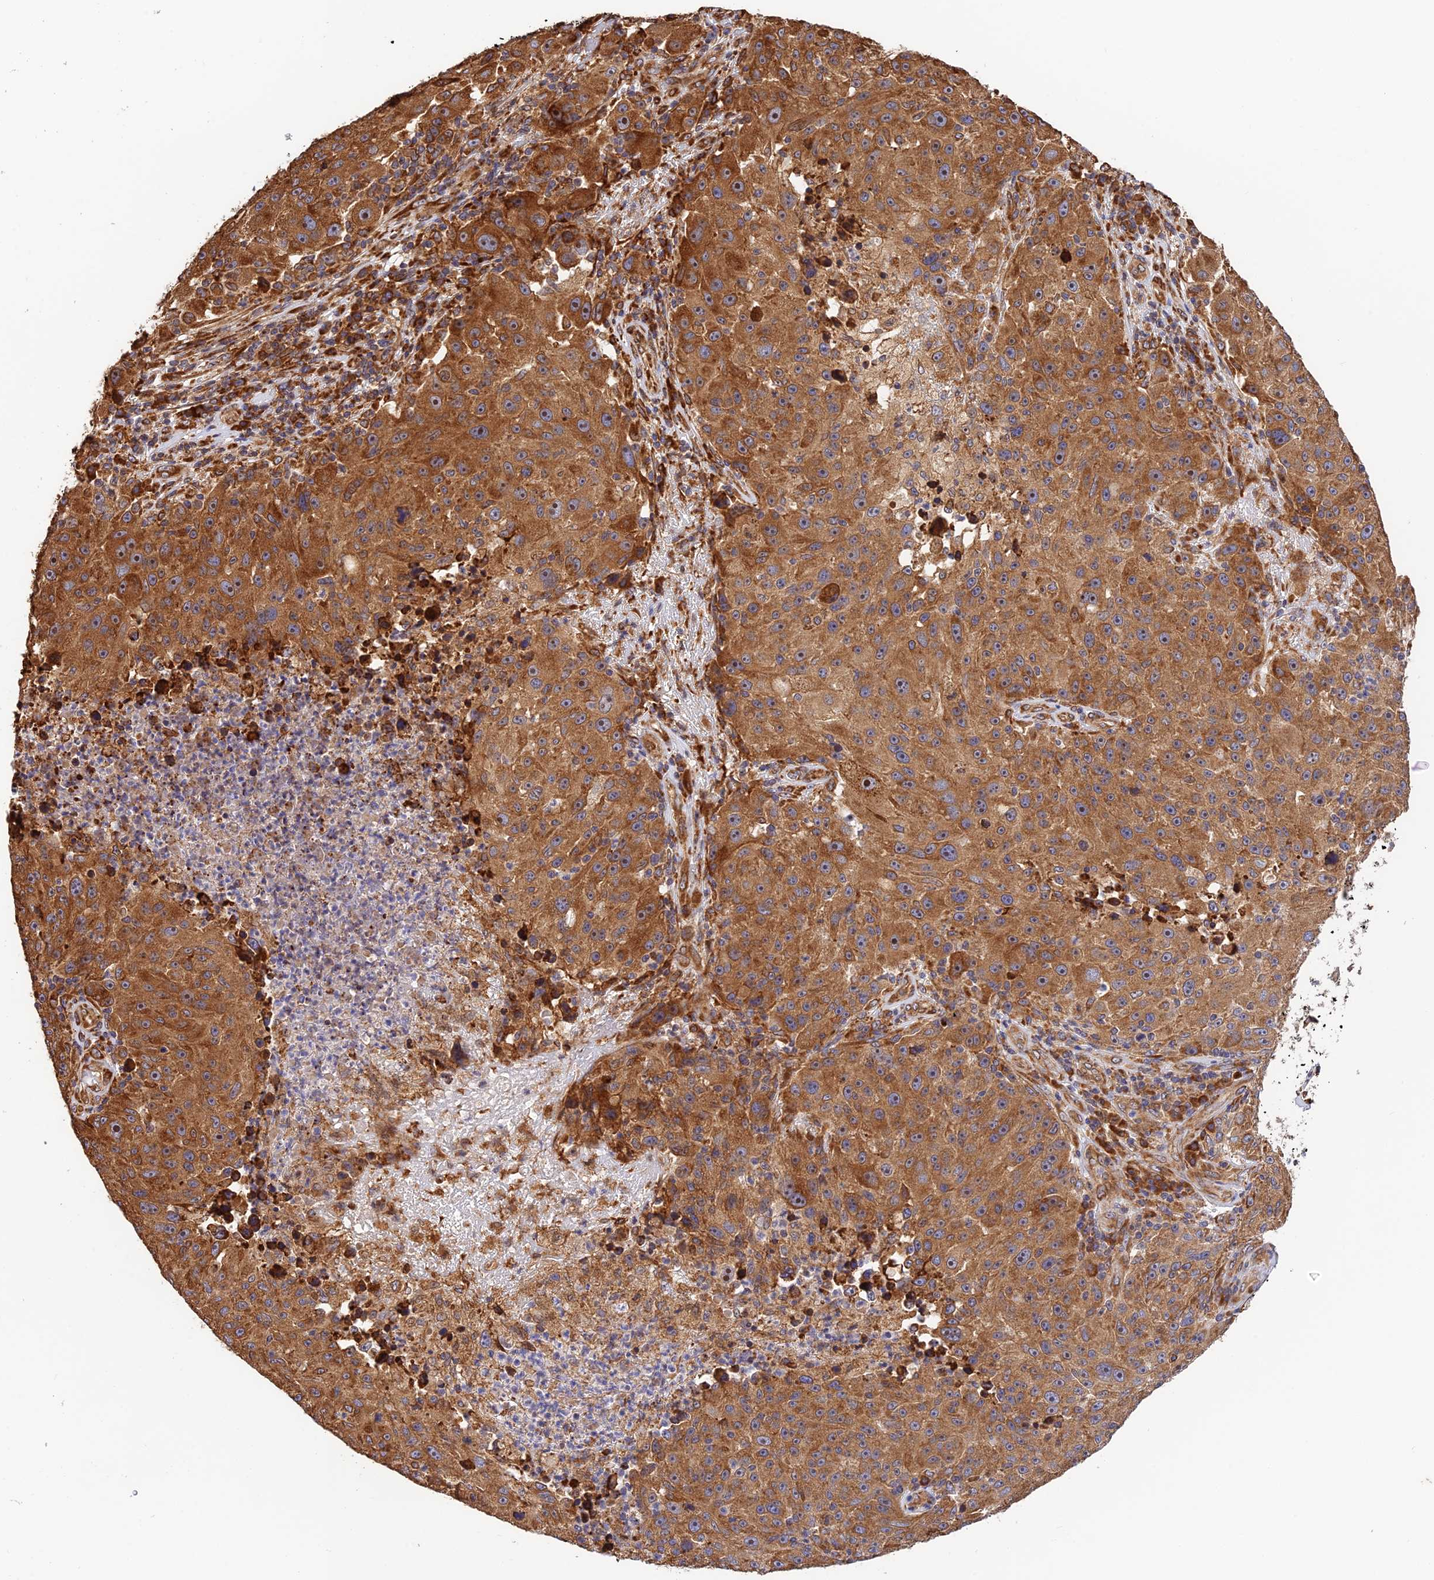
{"staining": {"intensity": "moderate", "quantity": ">75%", "location": "cytoplasmic/membranous"}, "tissue": "melanoma", "cell_type": "Tumor cells", "image_type": "cancer", "snomed": [{"axis": "morphology", "description": "Malignant melanoma, NOS"}, {"axis": "topography", "description": "Skin"}], "caption": "Protein analysis of melanoma tissue exhibits moderate cytoplasmic/membranous staining in approximately >75% of tumor cells.", "gene": "RPL5", "patient": {"sex": "male", "age": 53}}